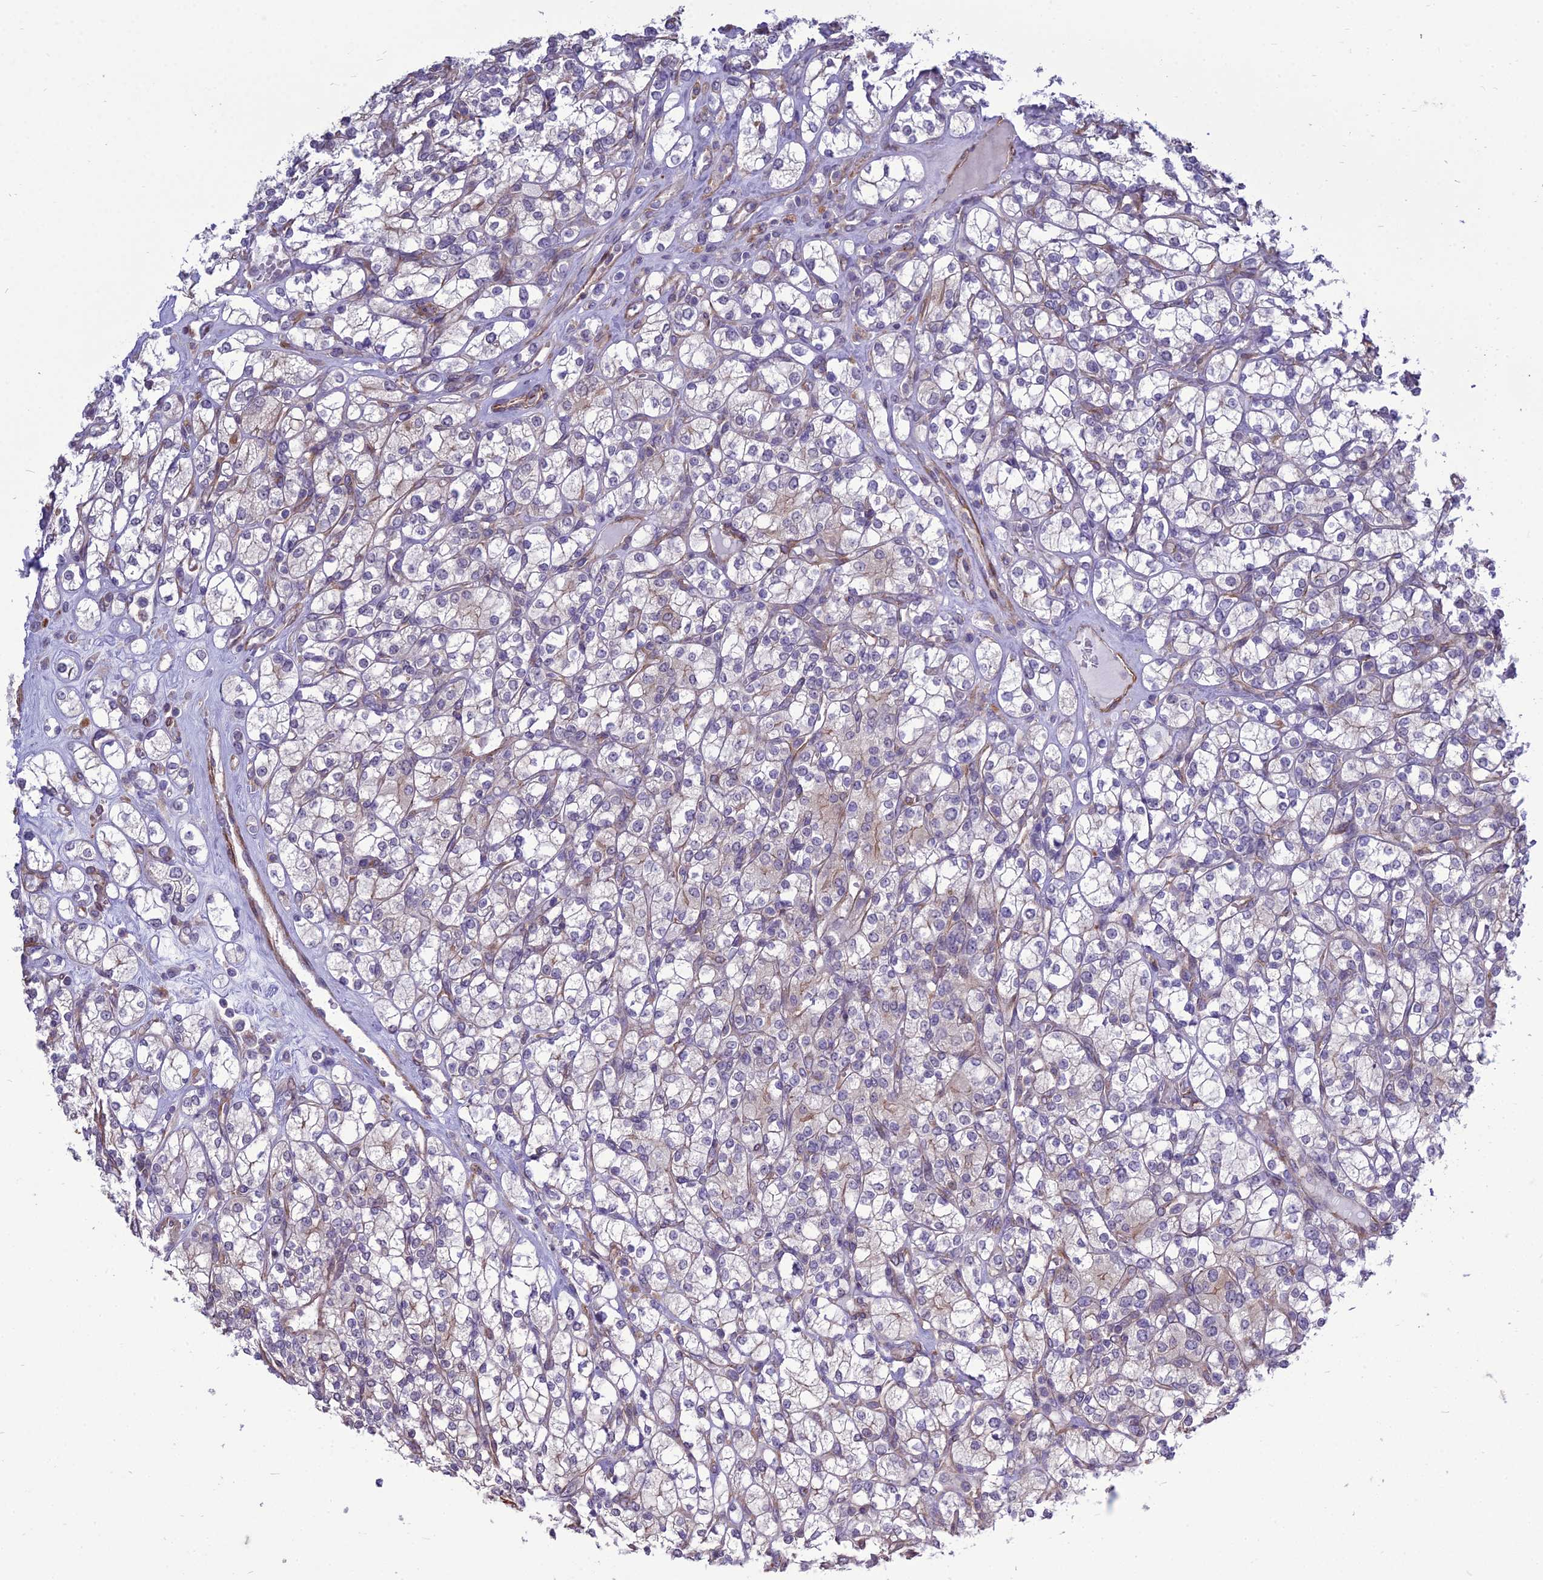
{"staining": {"intensity": "weak", "quantity": "<25%", "location": "cytoplasmic/membranous"}, "tissue": "renal cancer", "cell_type": "Tumor cells", "image_type": "cancer", "snomed": [{"axis": "morphology", "description": "Adenocarcinoma, NOS"}, {"axis": "topography", "description": "Kidney"}], "caption": "An immunohistochemistry photomicrograph of adenocarcinoma (renal) is shown. There is no staining in tumor cells of adenocarcinoma (renal).", "gene": "TSPYL2", "patient": {"sex": "male", "age": 77}}